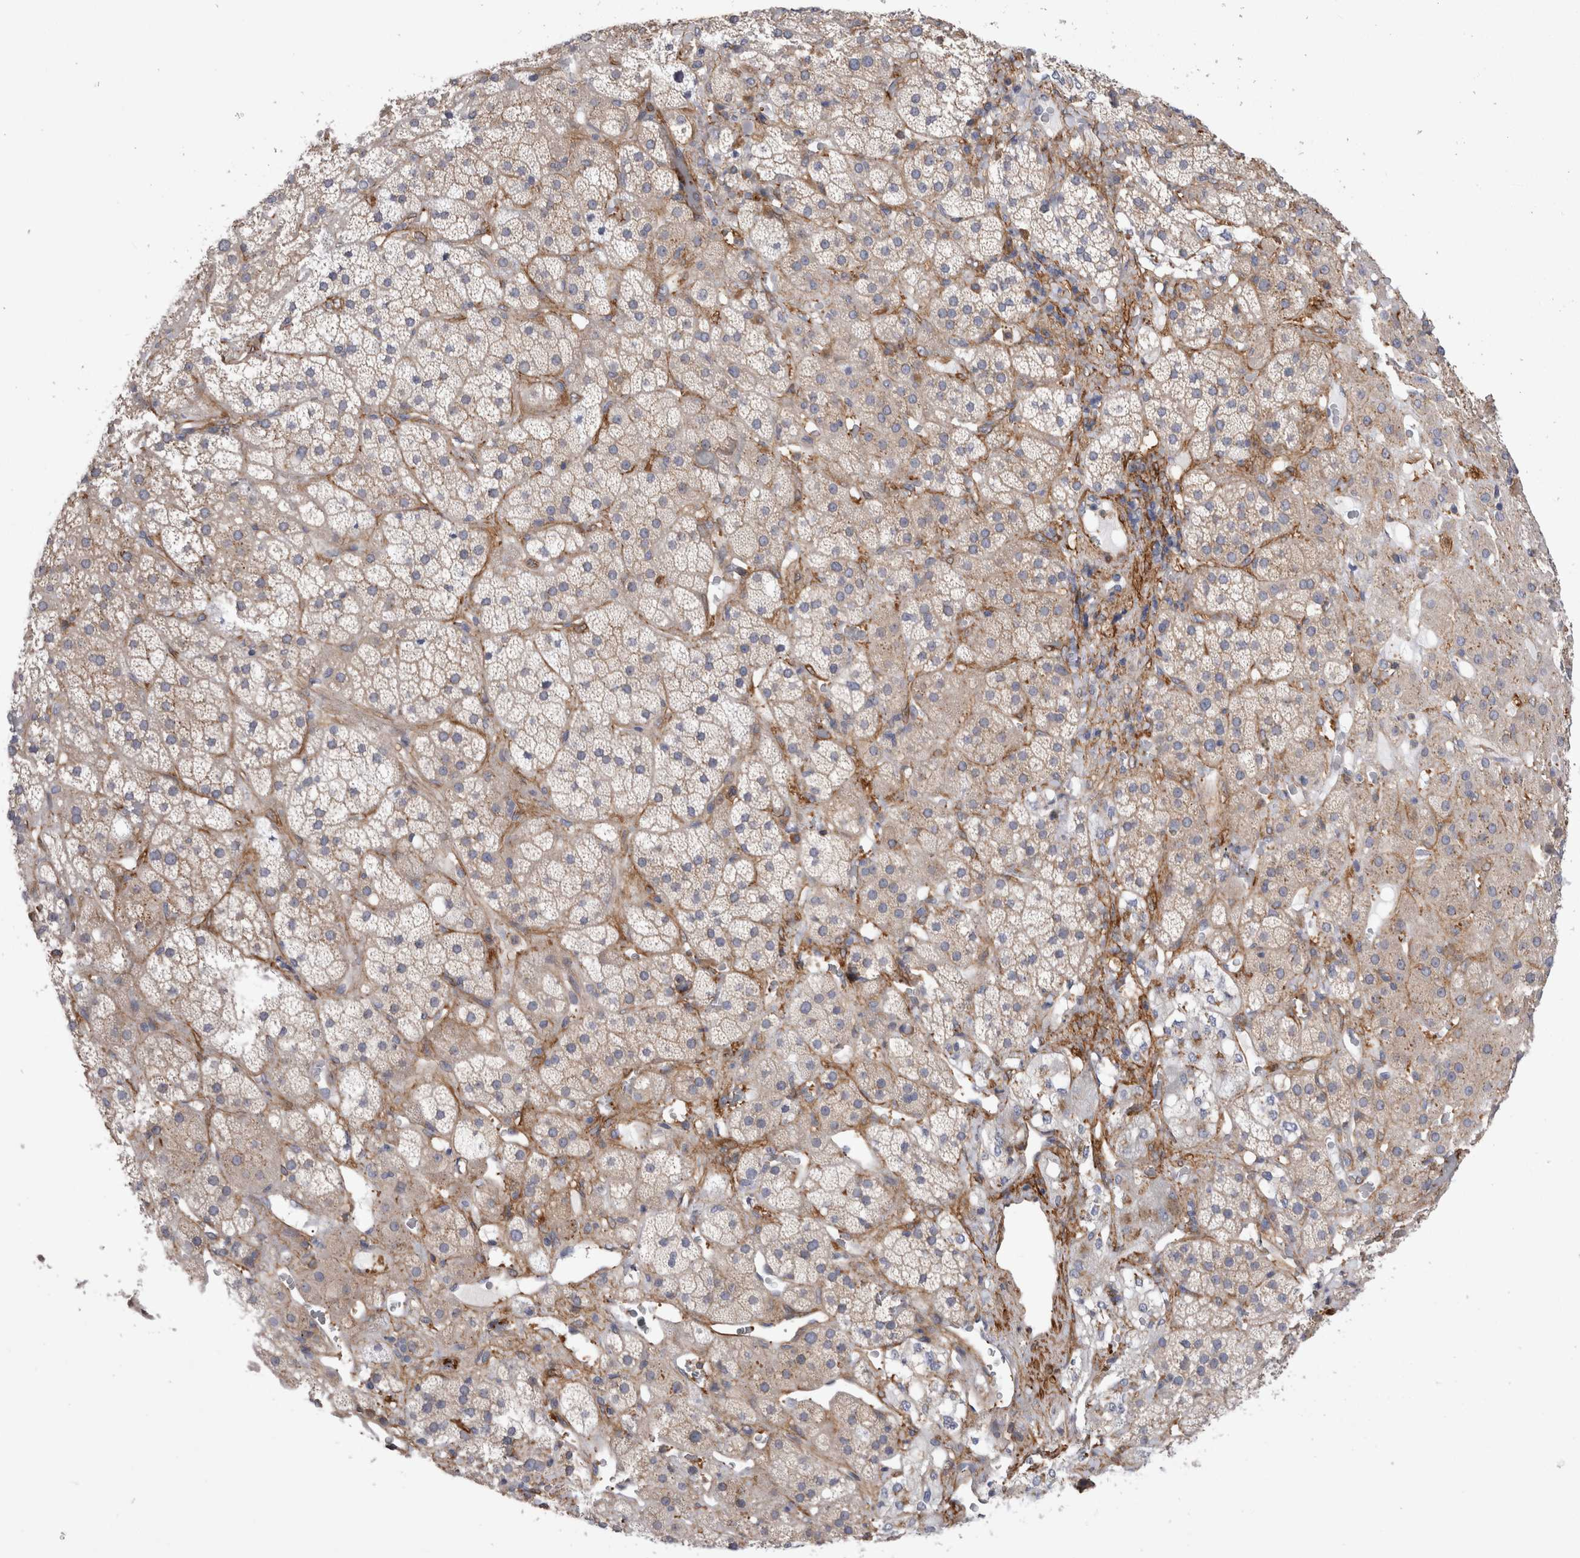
{"staining": {"intensity": "weak", "quantity": "<25%", "location": "cytoplasmic/membranous"}, "tissue": "adrenal gland", "cell_type": "Glandular cells", "image_type": "normal", "snomed": [{"axis": "morphology", "description": "Normal tissue, NOS"}, {"axis": "topography", "description": "Adrenal gland"}], "caption": "Glandular cells show no significant positivity in unremarkable adrenal gland.", "gene": "EPRS1", "patient": {"sex": "male", "age": 57}}